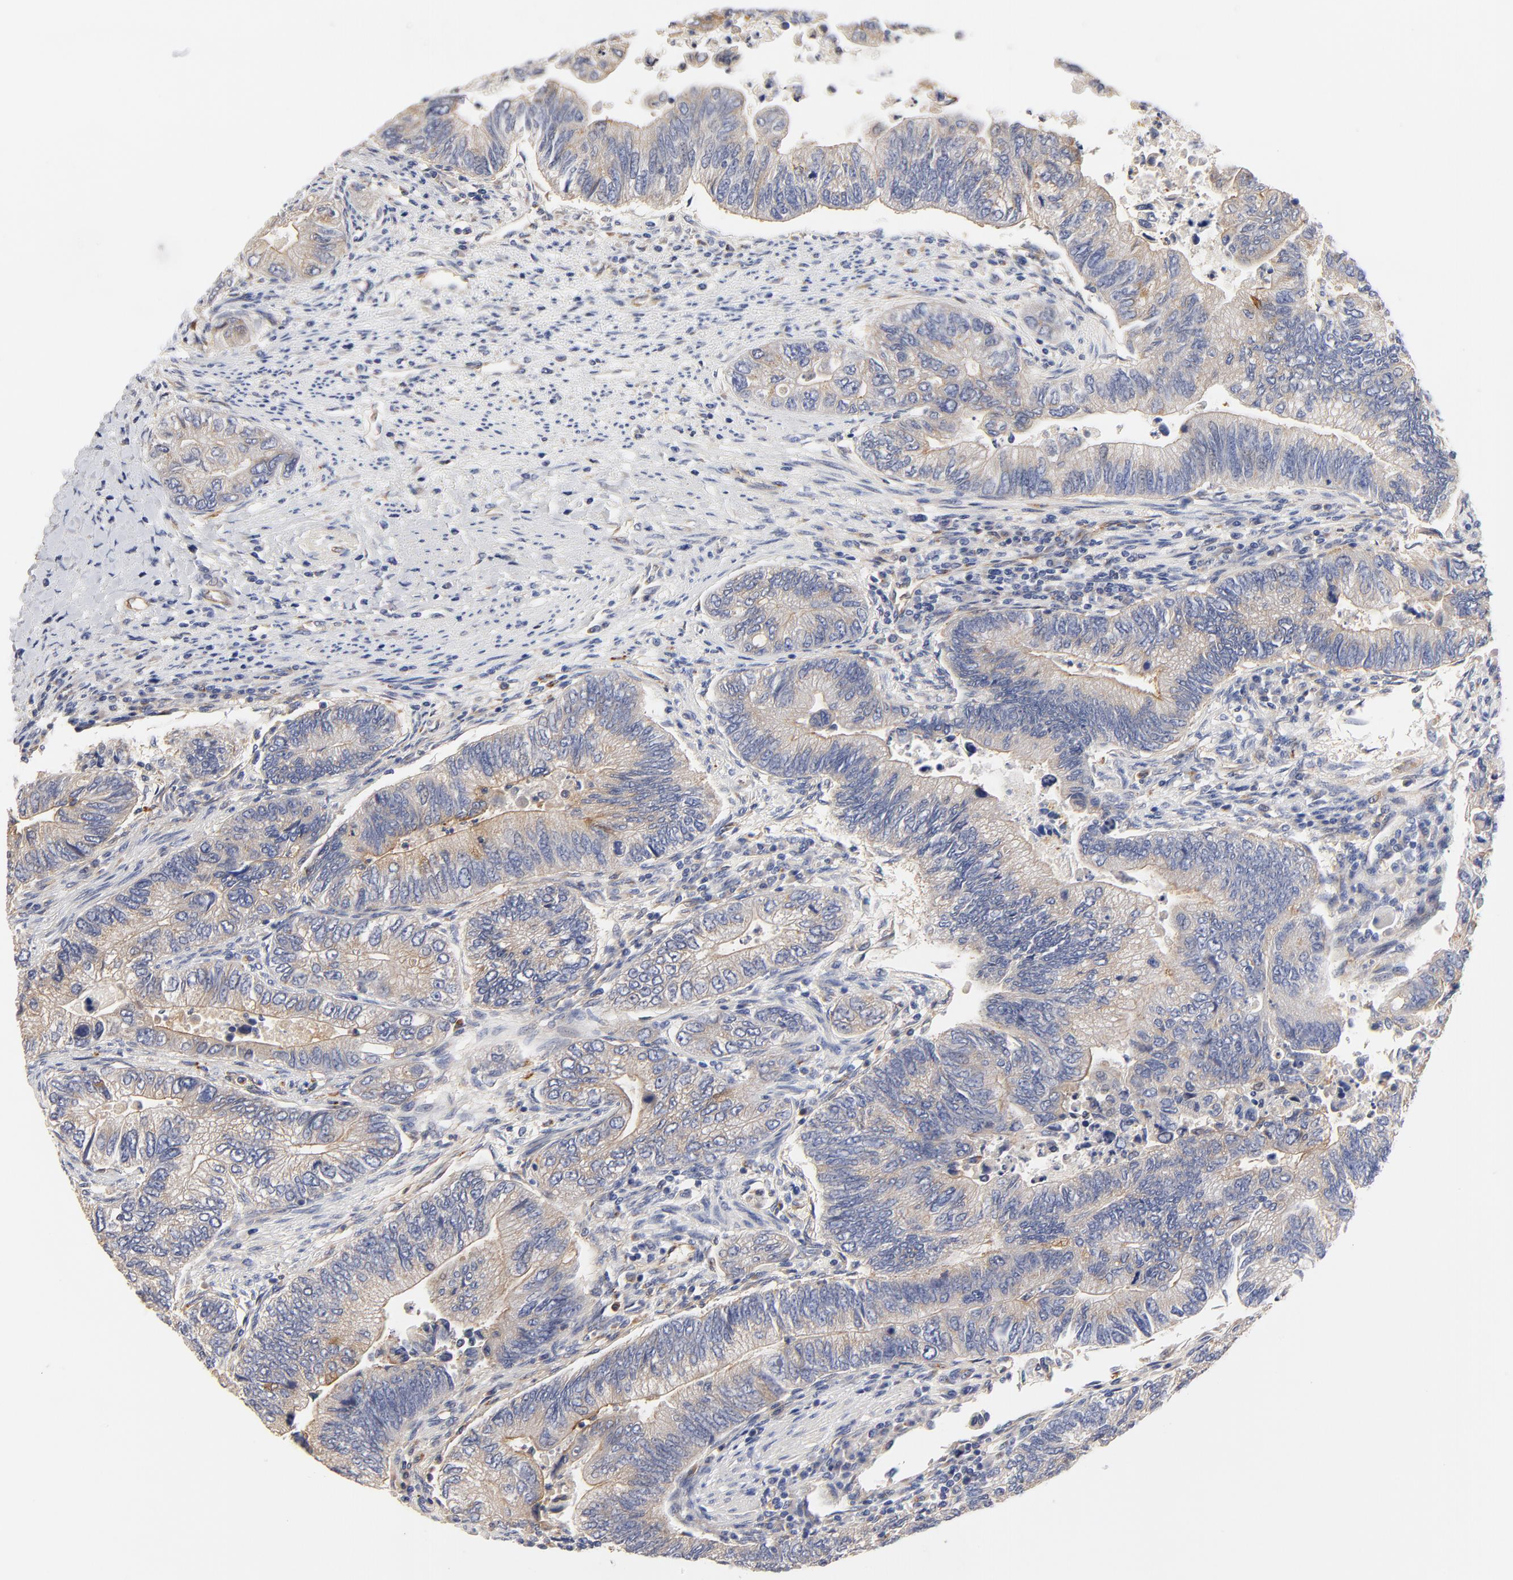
{"staining": {"intensity": "weak", "quantity": ">75%", "location": "cytoplasmic/membranous"}, "tissue": "colorectal cancer", "cell_type": "Tumor cells", "image_type": "cancer", "snomed": [{"axis": "morphology", "description": "Adenocarcinoma, NOS"}, {"axis": "topography", "description": "Colon"}], "caption": "Weak cytoplasmic/membranous protein positivity is identified in about >75% of tumor cells in colorectal cancer. (IHC, brightfield microscopy, high magnification).", "gene": "FBXL2", "patient": {"sex": "female", "age": 11}}